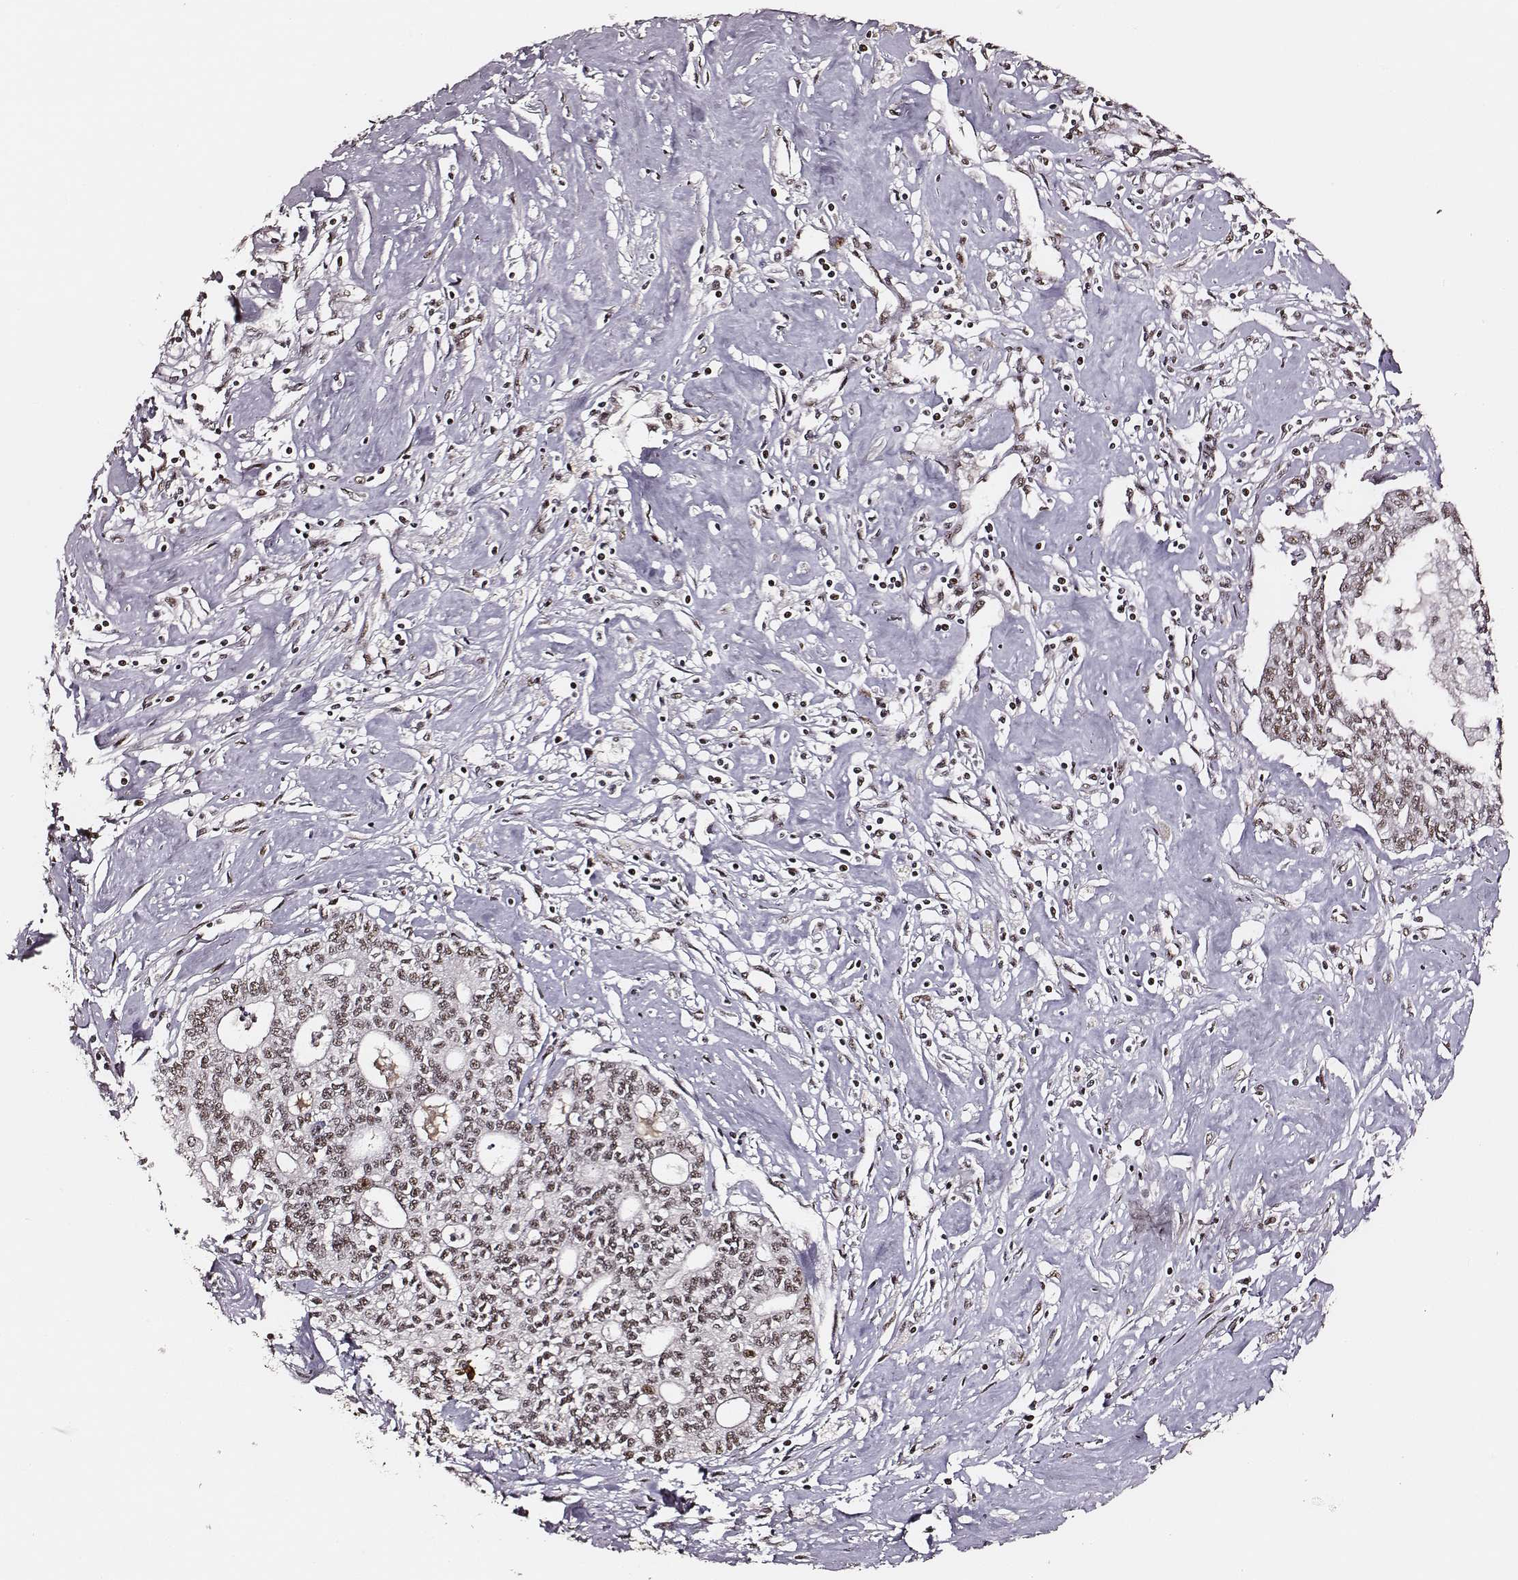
{"staining": {"intensity": "weak", "quantity": ">75%", "location": "nuclear"}, "tissue": "liver cancer", "cell_type": "Tumor cells", "image_type": "cancer", "snomed": [{"axis": "morphology", "description": "Cholangiocarcinoma"}, {"axis": "topography", "description": "Liver"}], "caption": "Immunohistochemistry of cholangiocarcinoma (liver) displays low levels of weak nuclear positivity in about >75% of tumor cells.", "gene": "PPARA", "patient": {"sex": "female", "age": 61}}